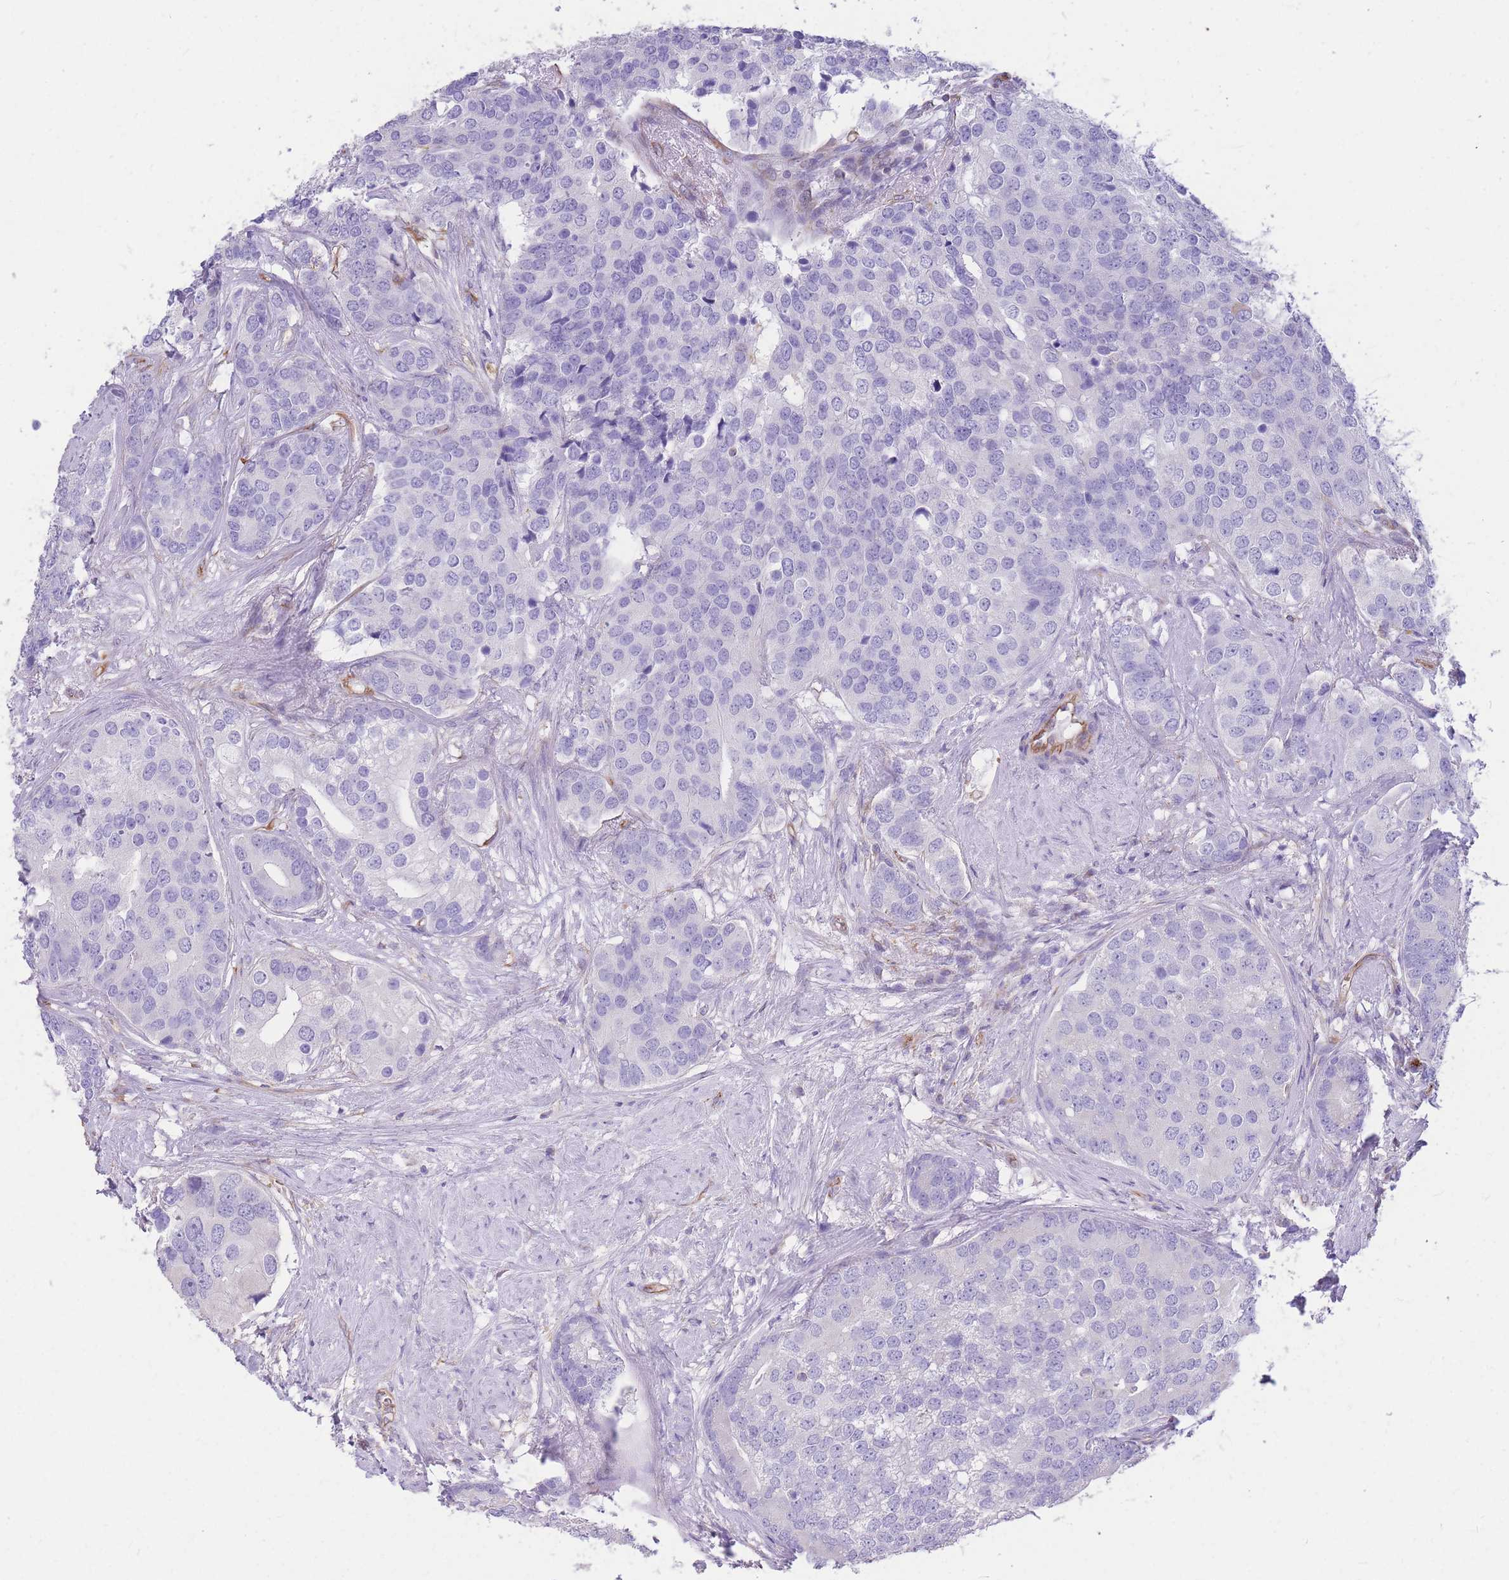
{"staining": {"intensity": "negative", "quantity": "none", "location": "none"}, "tissue": "prostate cancer", "cell_type": "Tumor cells", "image_type": "cancer", "snomed": [{"axis": "morphology", "description": "Adenocarcinoma, High grade"}, {"axis": "topography", "description": "Prostate"}], "caption": "IHC histopathology image of prostate adenocarcinoma (high-grade) stained for a protein (brown), which exhibits no staining in tumor cells.", "gene": "ANKRD53", "patient": {"sex": "male", "age": 62}}